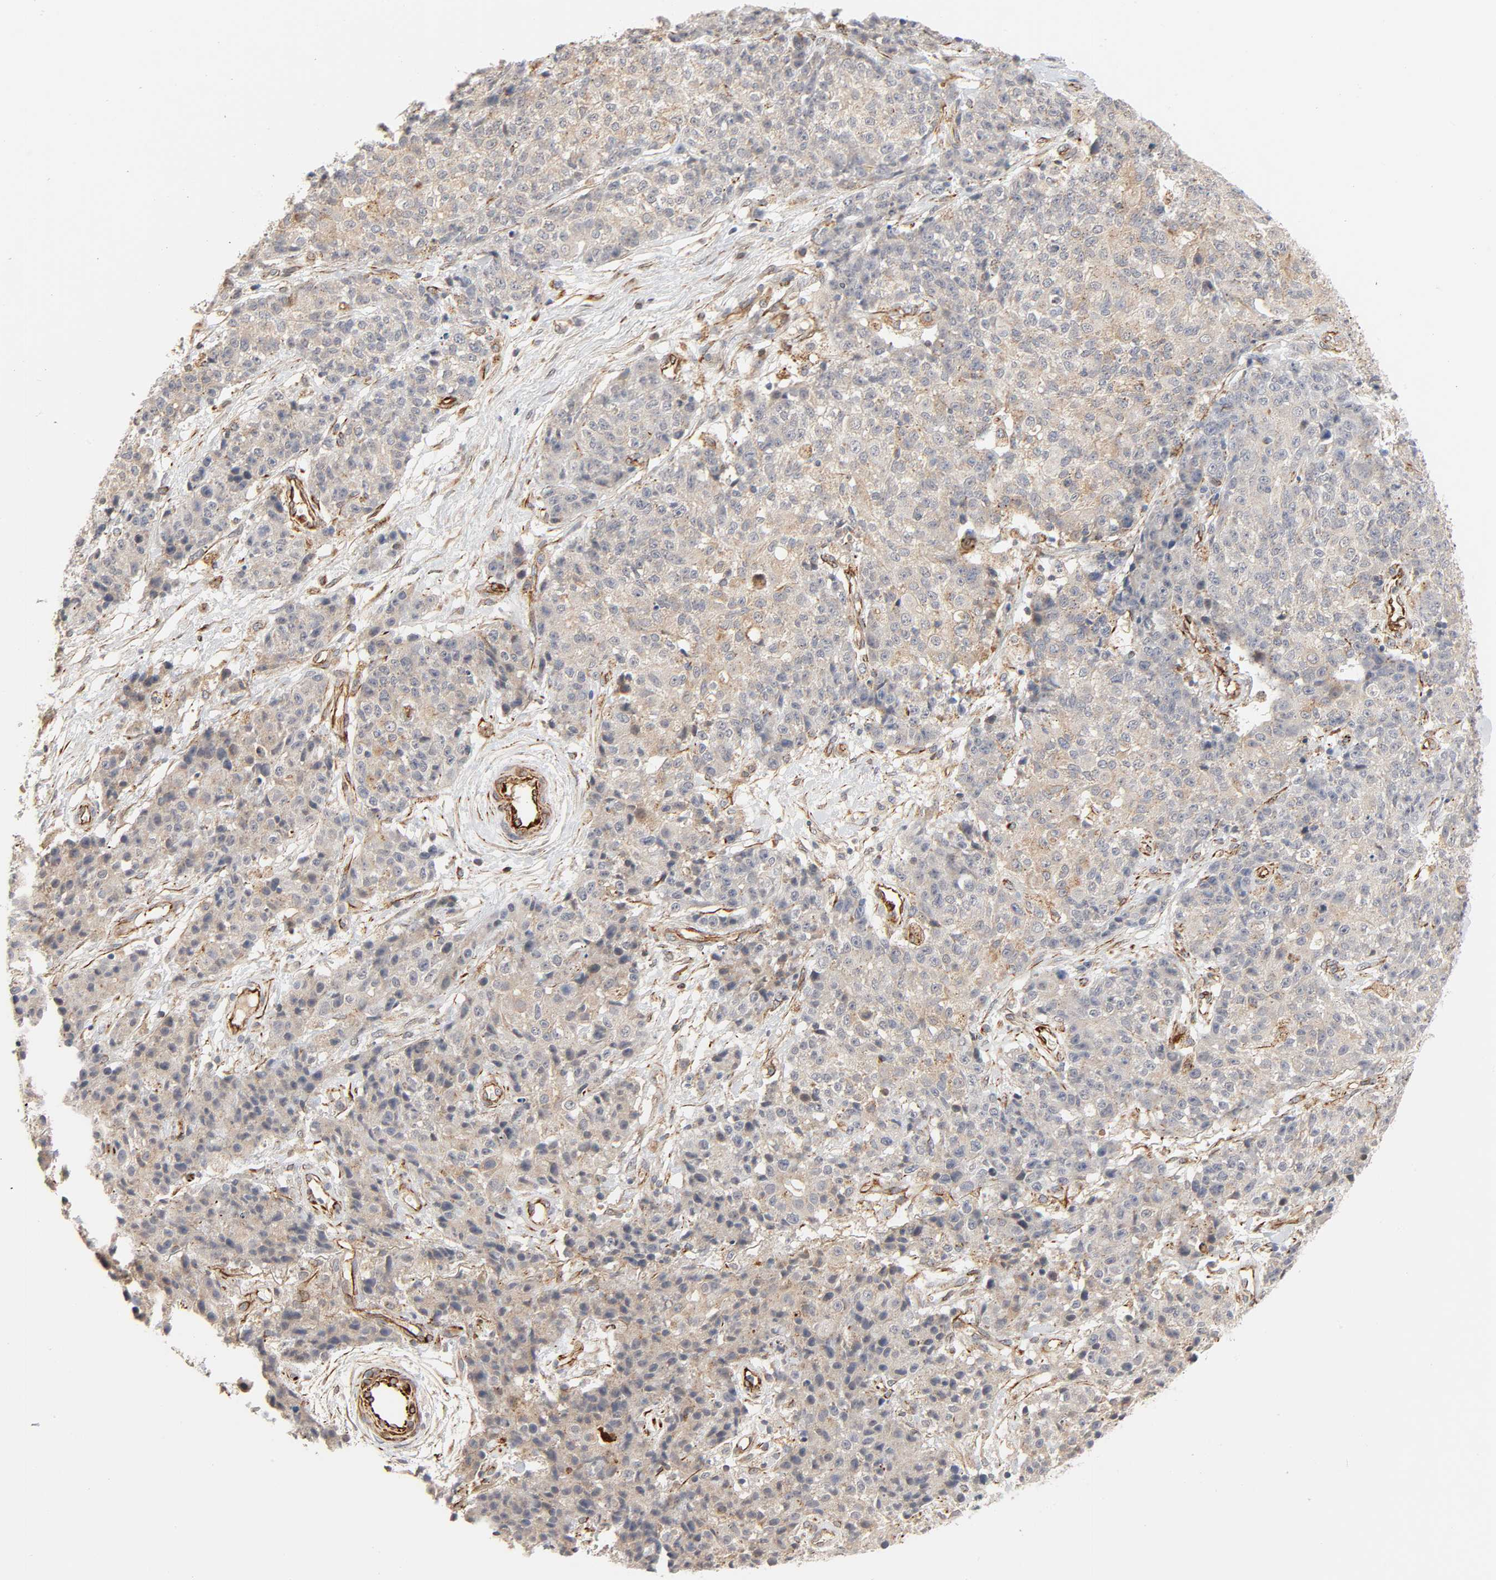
{"staining": {"intensity": "weak", "quantity": ">75%", "location": "cytoplasmic/membranous"}, "tissue": "ovarian cancer", "cell_type": "Tumor cells", "image_type": "cancer", "snomed": [{"axis": "morphology", "description": "Carcinoma, endometroid"}, {"axis": "topography", "description": "Ovary"}], "caption": "A brown stain shows weak cytoplasmic/membranous staining of a protein in human endometroid carcinoma (ovarian) tumor cells.", "gene": "REEP6", "patient": {"sex": "female", "age": 42}}